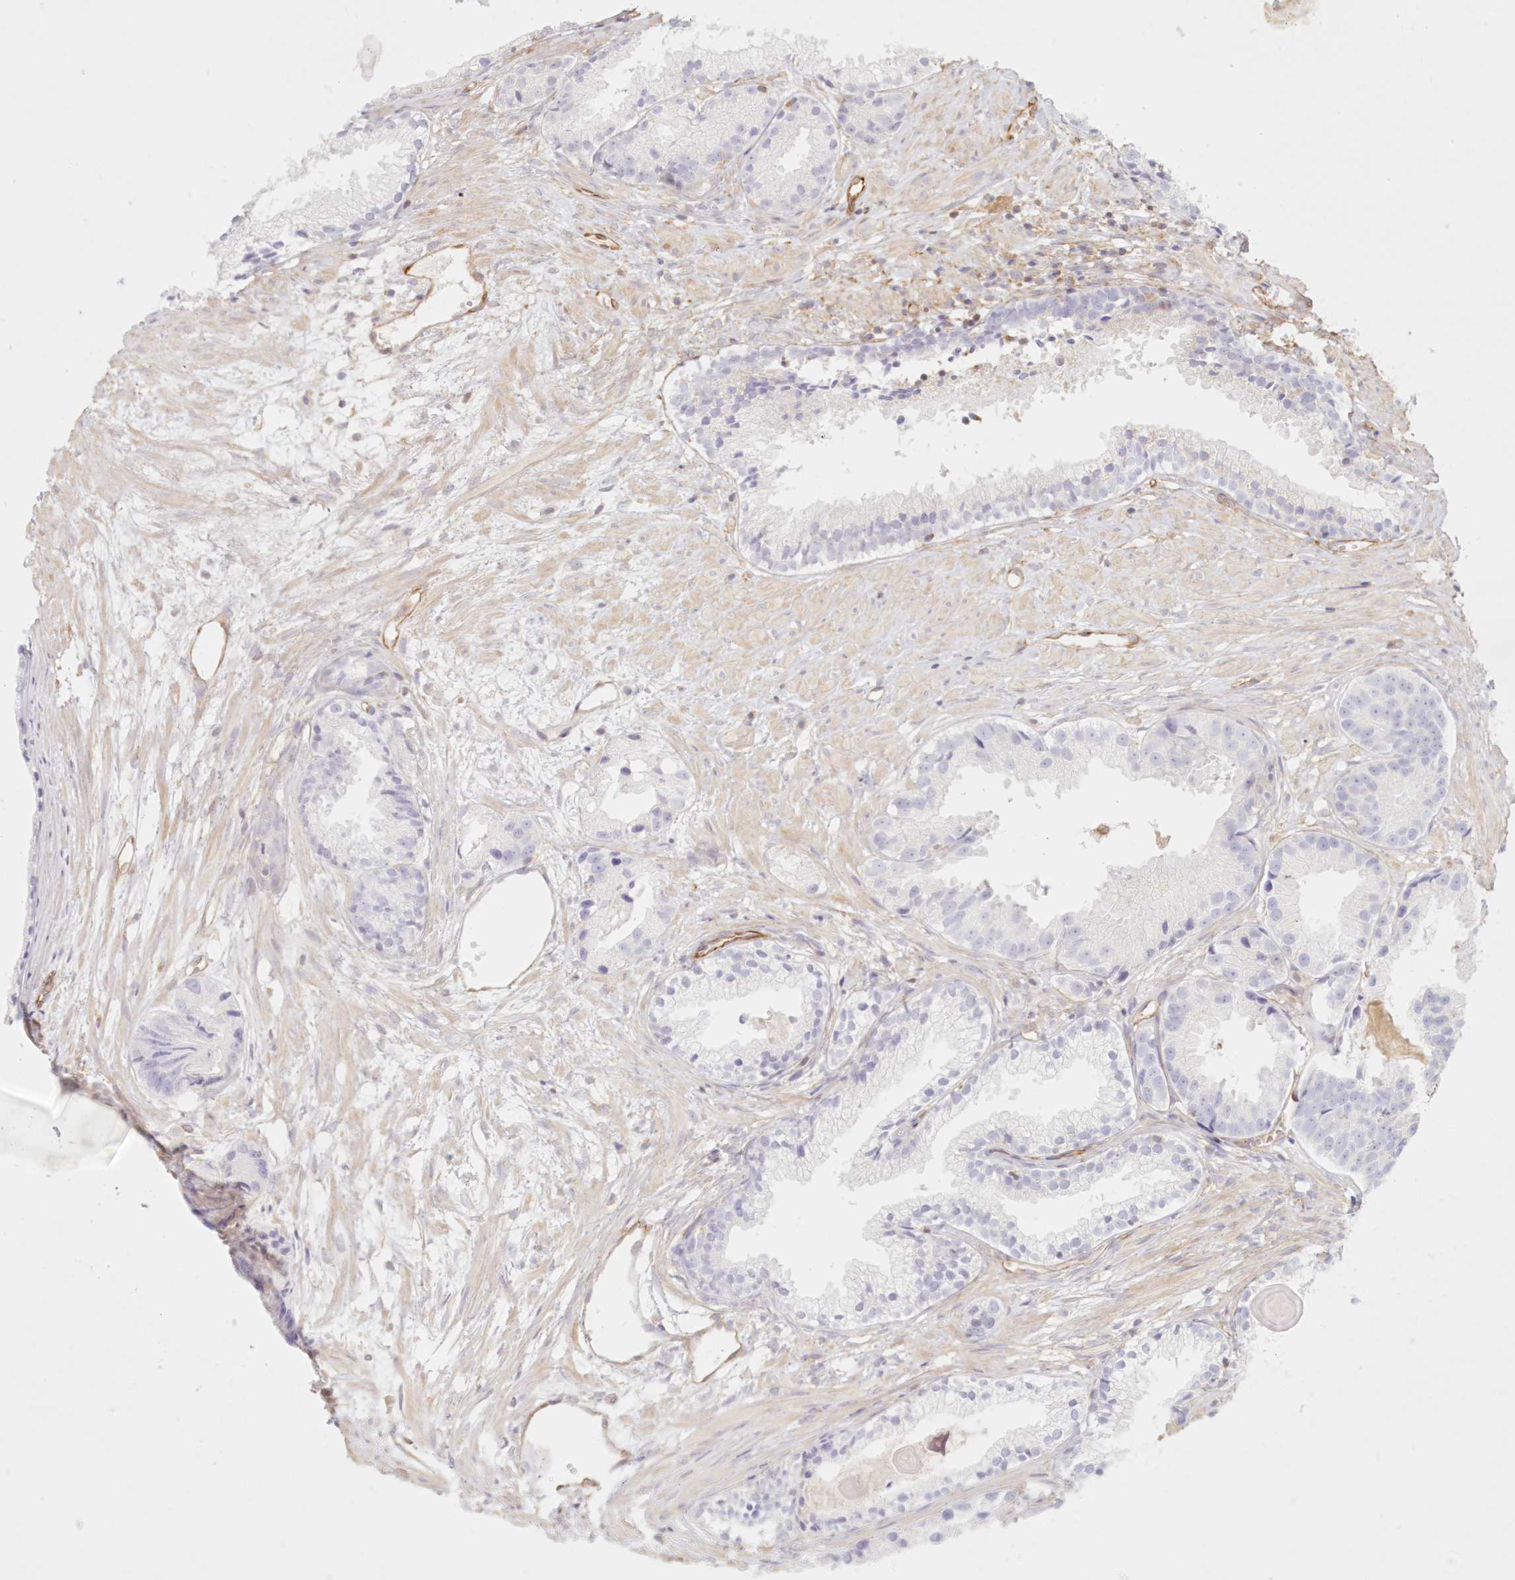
{"staining": {"intensity": "negative", "quantity": "none", "location": "none"}, "tissue": "prostate cancer", "cell_type": "Tumor cells", "image_type": "cancer", "snomed": [{"axis": "morphology", "description": "Adenocarcinoma, Low grade"}, {"axis": "topography", "description": "Prostate"}], "caption": "IHC histopathology image of human prostate cancer stained for a protein (brown), which displays no expression in tumor cells.", "gene": "DMRTB1", "patient": {"sex": "male", "age": 88}}